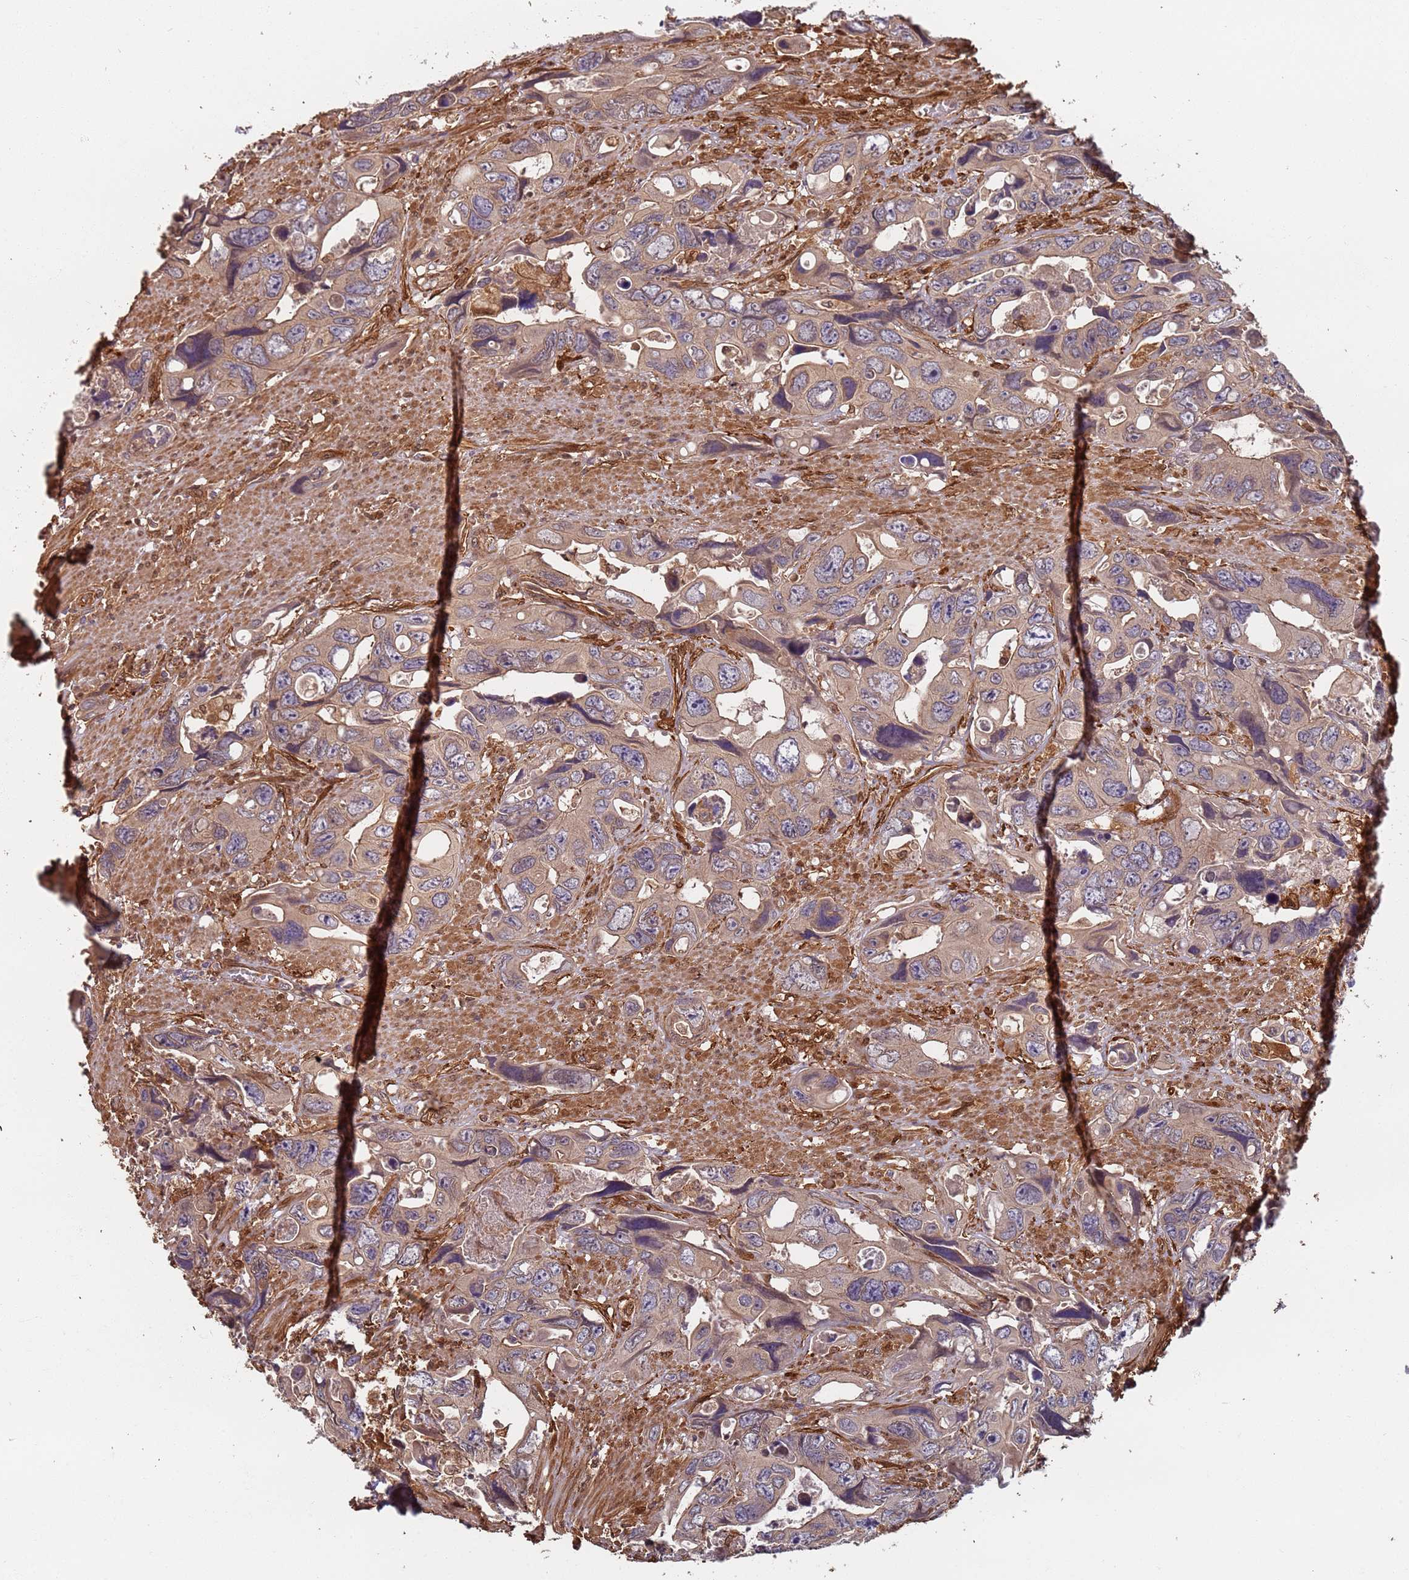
{"staining": {"intensity": "weak", "quantity": ">75%", "location": "cytoplasmic/membranous"}, "tissue": "colorectal cancer", "cell_type": "Tumor cells", "image_type": "cancer", "snomed": [{"axis": "morphology", "description": "Adenocarcinoma, NOS"}, {"axis": "topography", "description": "Rectum"}], "caption": "A low amount of weak cytoplasmic/membranous positivity is present in about >75% of tumor cells in colorectal cancer tissue.", "gene": "SDCCAG8", "patient": {"sex": "male", "age": 57}}